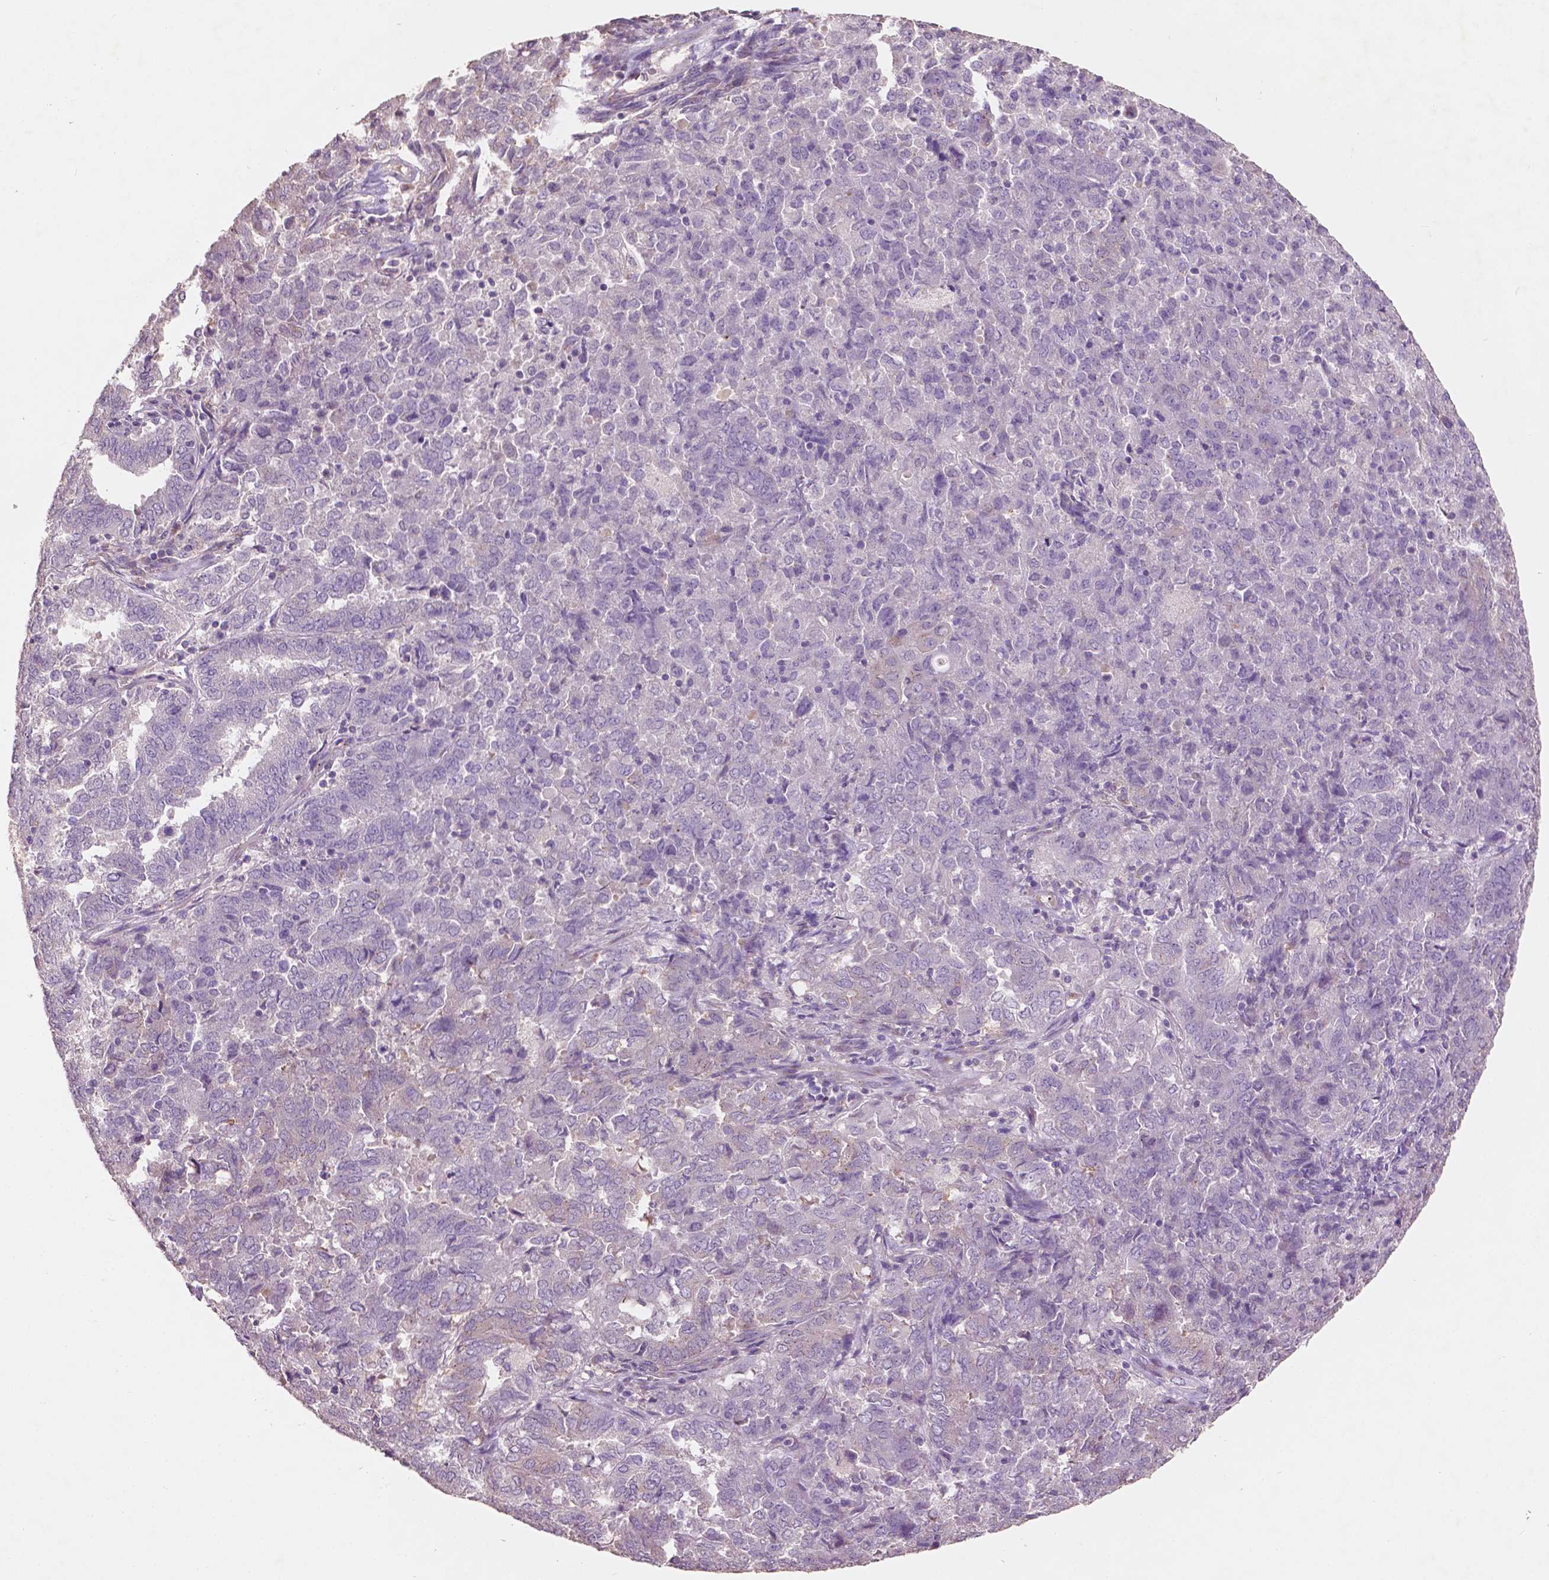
{"staining": {"intensity": "weak", "quantity": "<25%", "location": "cytoplasmic/membranous"}, "tissue": "endometrial cancer", "cell_type": "Tumor cells", "image_type": "cancer", "snomed": [{"axis": "morphology", "description": "Adenocarcinoma, NOS"}, {"axis": "topography", "description": "Endometrium"}], "caption": "Tumor cells are negative for protein expression in human endometrial cancer.", "gene": "CHPT1", "patient": {"sex": "female", "age": 72}}